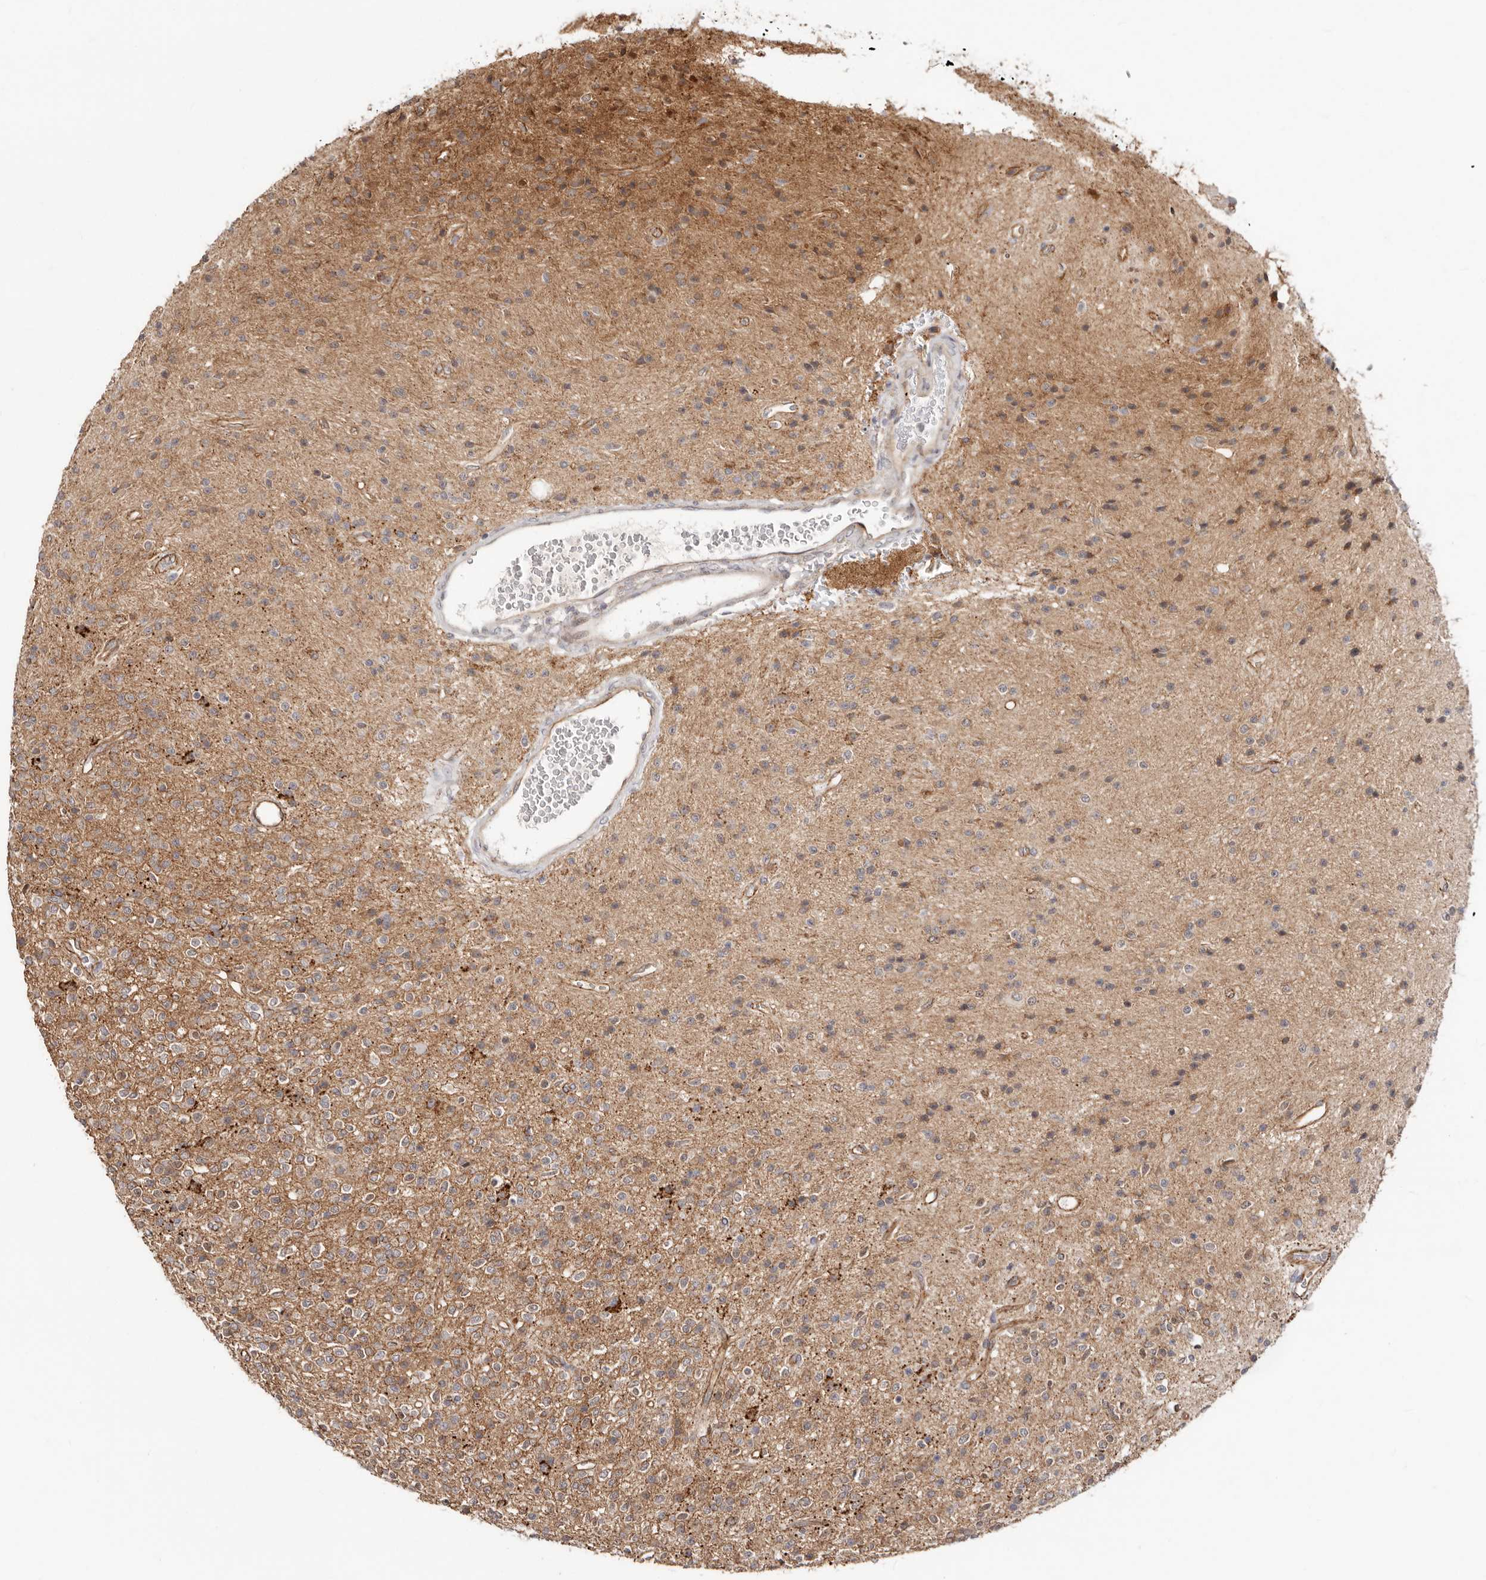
{"staining": {"intensity": "weak", "quantity": "25%-75%", "location": "cytoplasmic/membranous"}, "tissue": "glioma", "cell_type": "Tumor cells", "image_type": "cancer", "snomed": [{"axis": "morphology", "description": "Glioma, malignant, High grade"}, {"axis": "topography", "description": "Brain"}], "caption": "Weak cytoplasmic/membranous staining is identified in approximately 25%-75% of tumor cells in glioma.", "gene": "SZT2", "patient": {"sex": "male", "age": 34}}